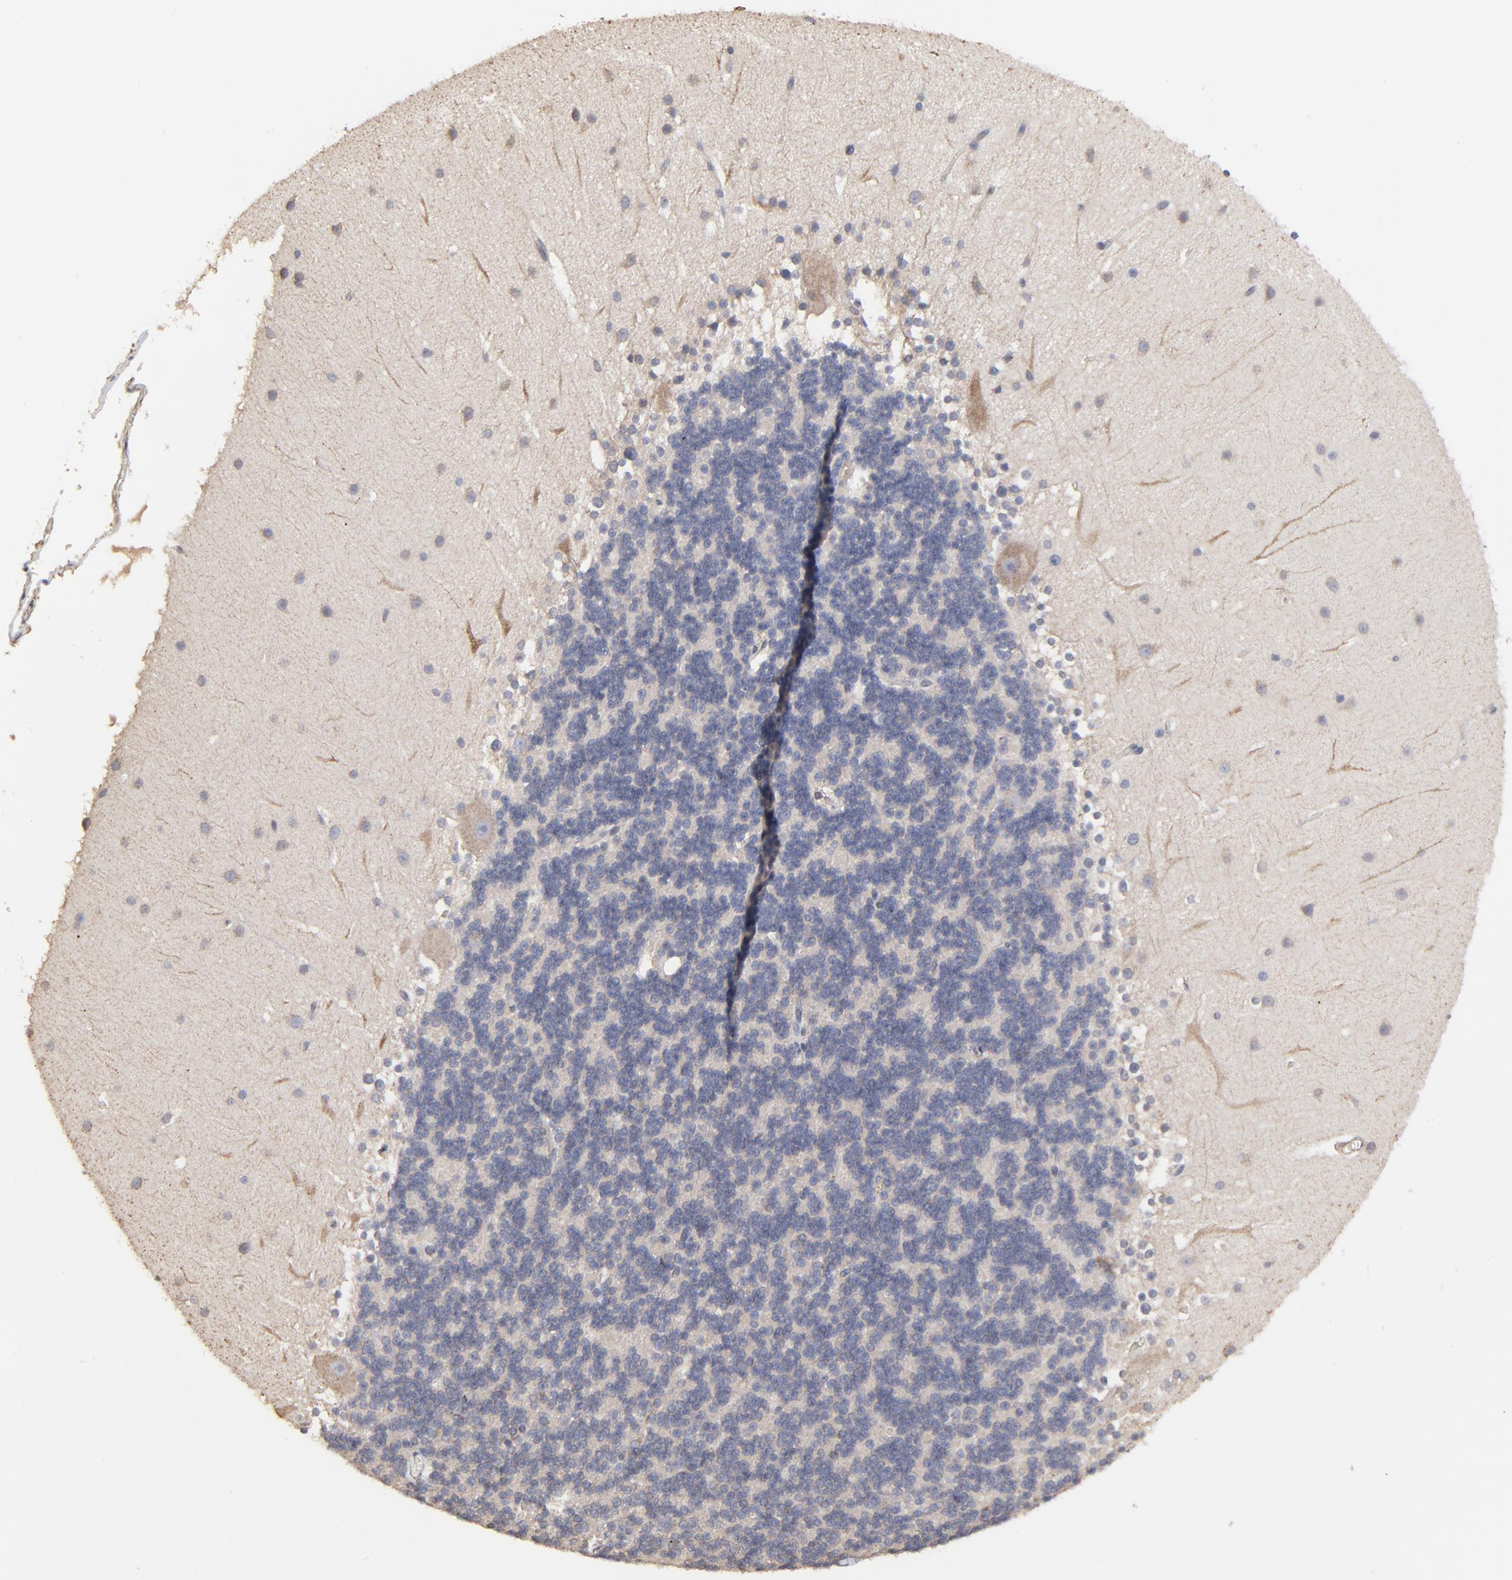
{"staining": {"intensity": "negative", "quantity": "none", "location": "none"}, "tissue": "cerebellum", "cell_type": "Cells in granular layer", "image_type": "normal", "snomed": [{"axis": "morphology", "description": "Normal tissue, NOS"}, {"axis": "topography", "description": "Cerebellum"}], "caption": "This photomicrograph is of benign cerebellum stained with immunohistochemistry to label a protein in brown with the nuclei are counter-stained blue. There is no staining in cells in granular layer.", "gene": "ELP2", "patient": {"sex": "female", "age": 19}}